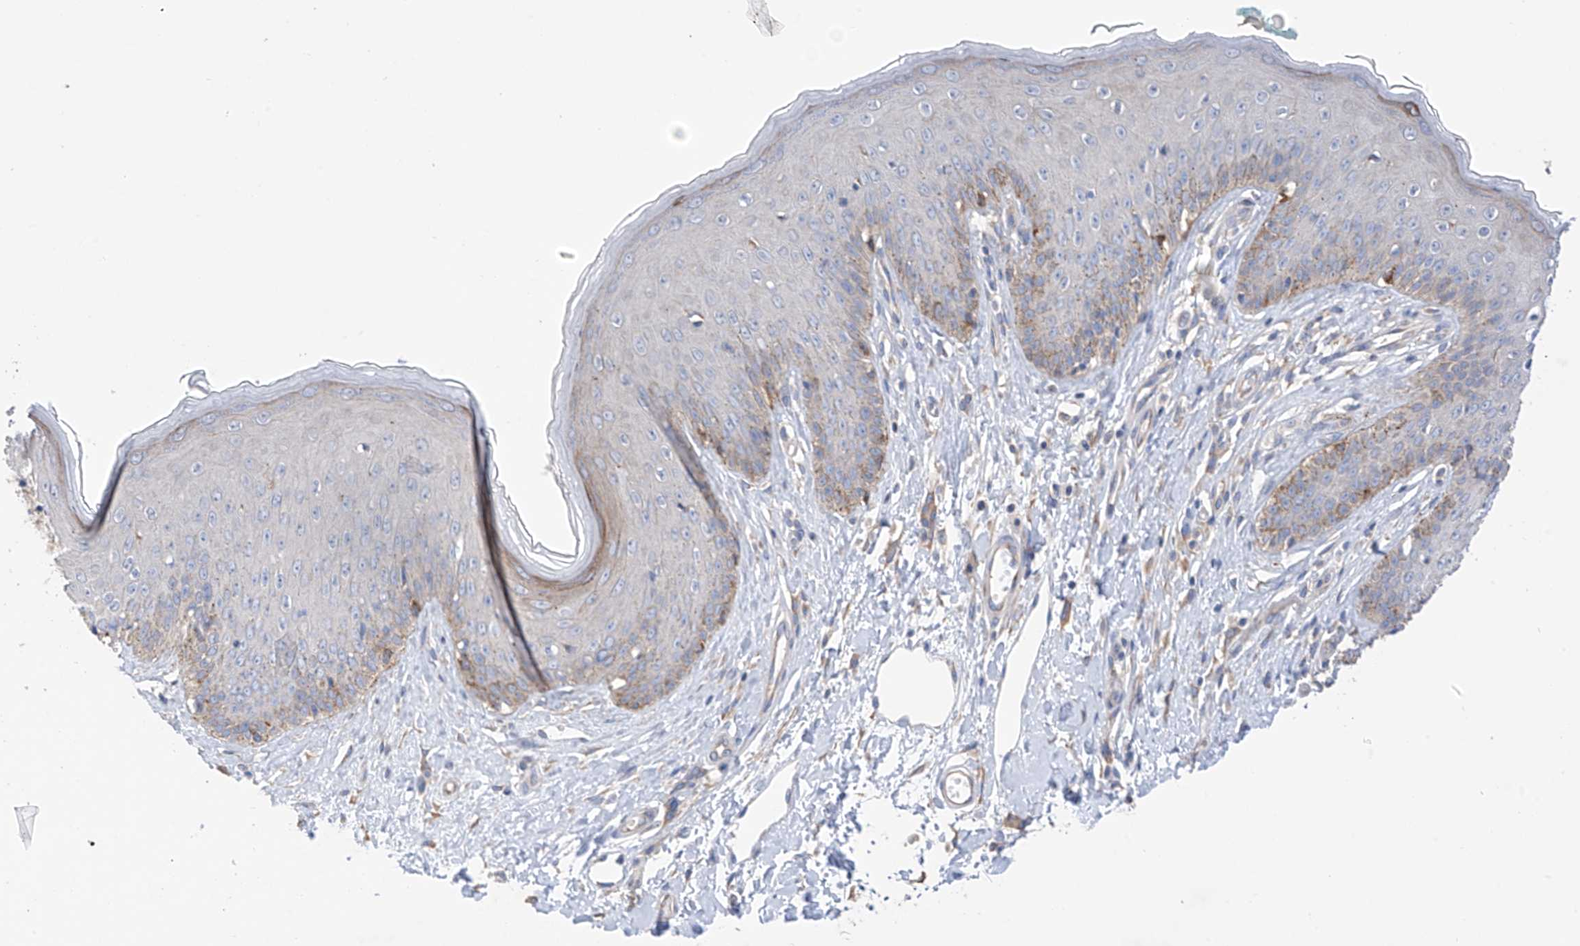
{"staining": {"intensity": "moderate", "quantity": "<25%", "location": "cytoplasmic/membranous"}, "tissue": "skin", "cell_type": "Epidermal cells", "image_type": "normal", "snomed": [{"axis": "morphology", "description": "Normal tissue, NOS"}, {"axis": "morphology", "description": "Squamous cell carcinoma, NOS"}, {"axis": "topography", "description": "Vulva"}], "caption": "IHC image of benign human skin stained for a protein (brown), which reveals low levels of moderate cytoplasmic/membranous staining in approximately <25% of epidermal cells.", "gene": "REC8", "patient": {"sex": "female", "age": 85}}